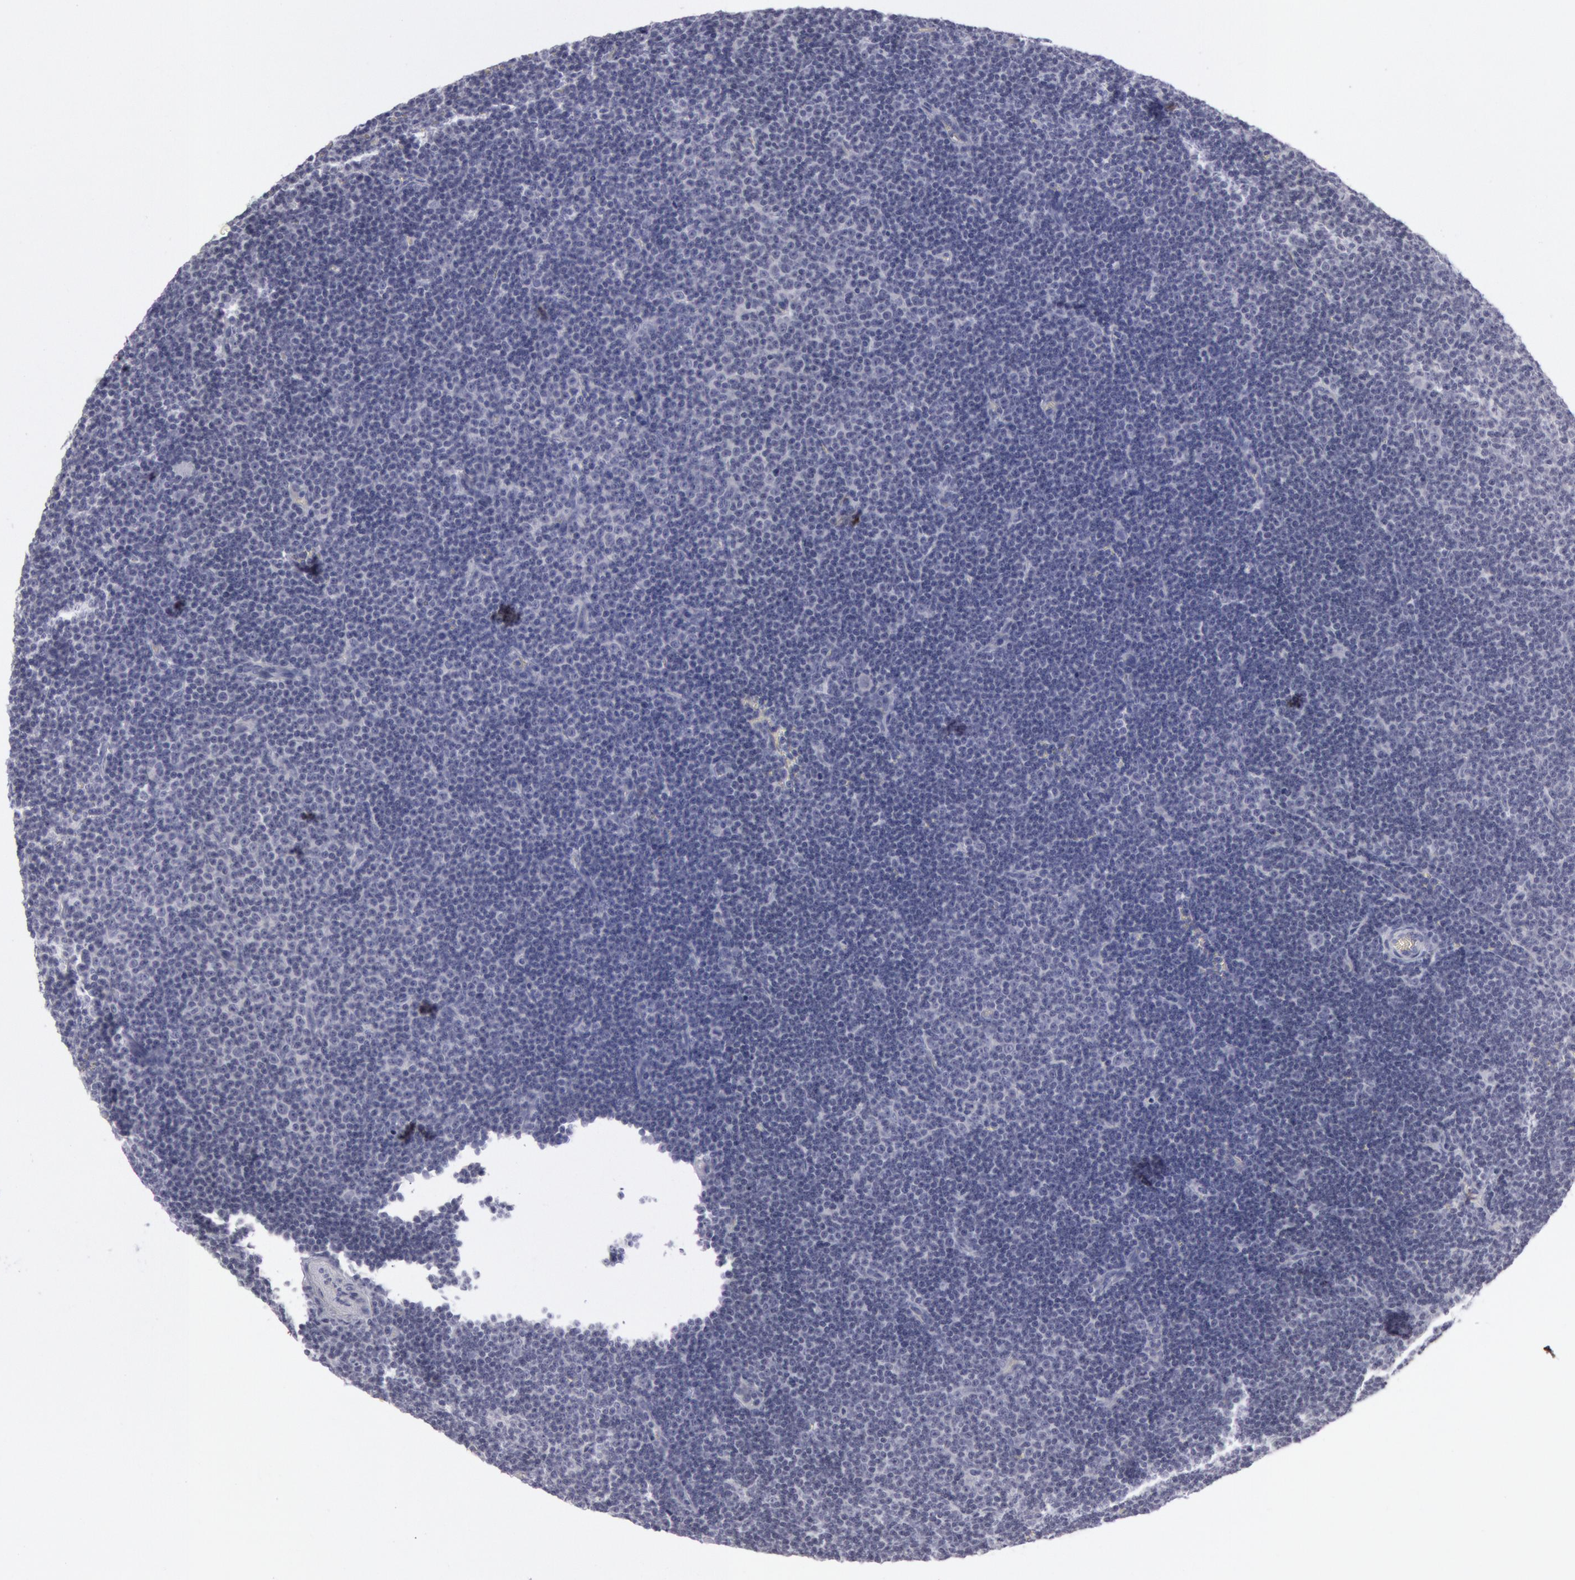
{"staining": {"intensity": "negative", "quantity": "none", "location": "none"}, "tissue": "lymphoma", "cell_type": "Tumor cells", "image_type": "cancer", "snomed": [{"axis": "morphology", "description": "Malignant lymphoma, non-Hodgkin's type, Low grade"}, {"axis": "topography", "description": "Lymph node"}], "caption": "The micrograph displays no staining of tumor cells in low-grade malignant lymphoma, non-Hodgkin's type.", "gene": "KRT16", "patient": {"sex": "male", "age": 57}}